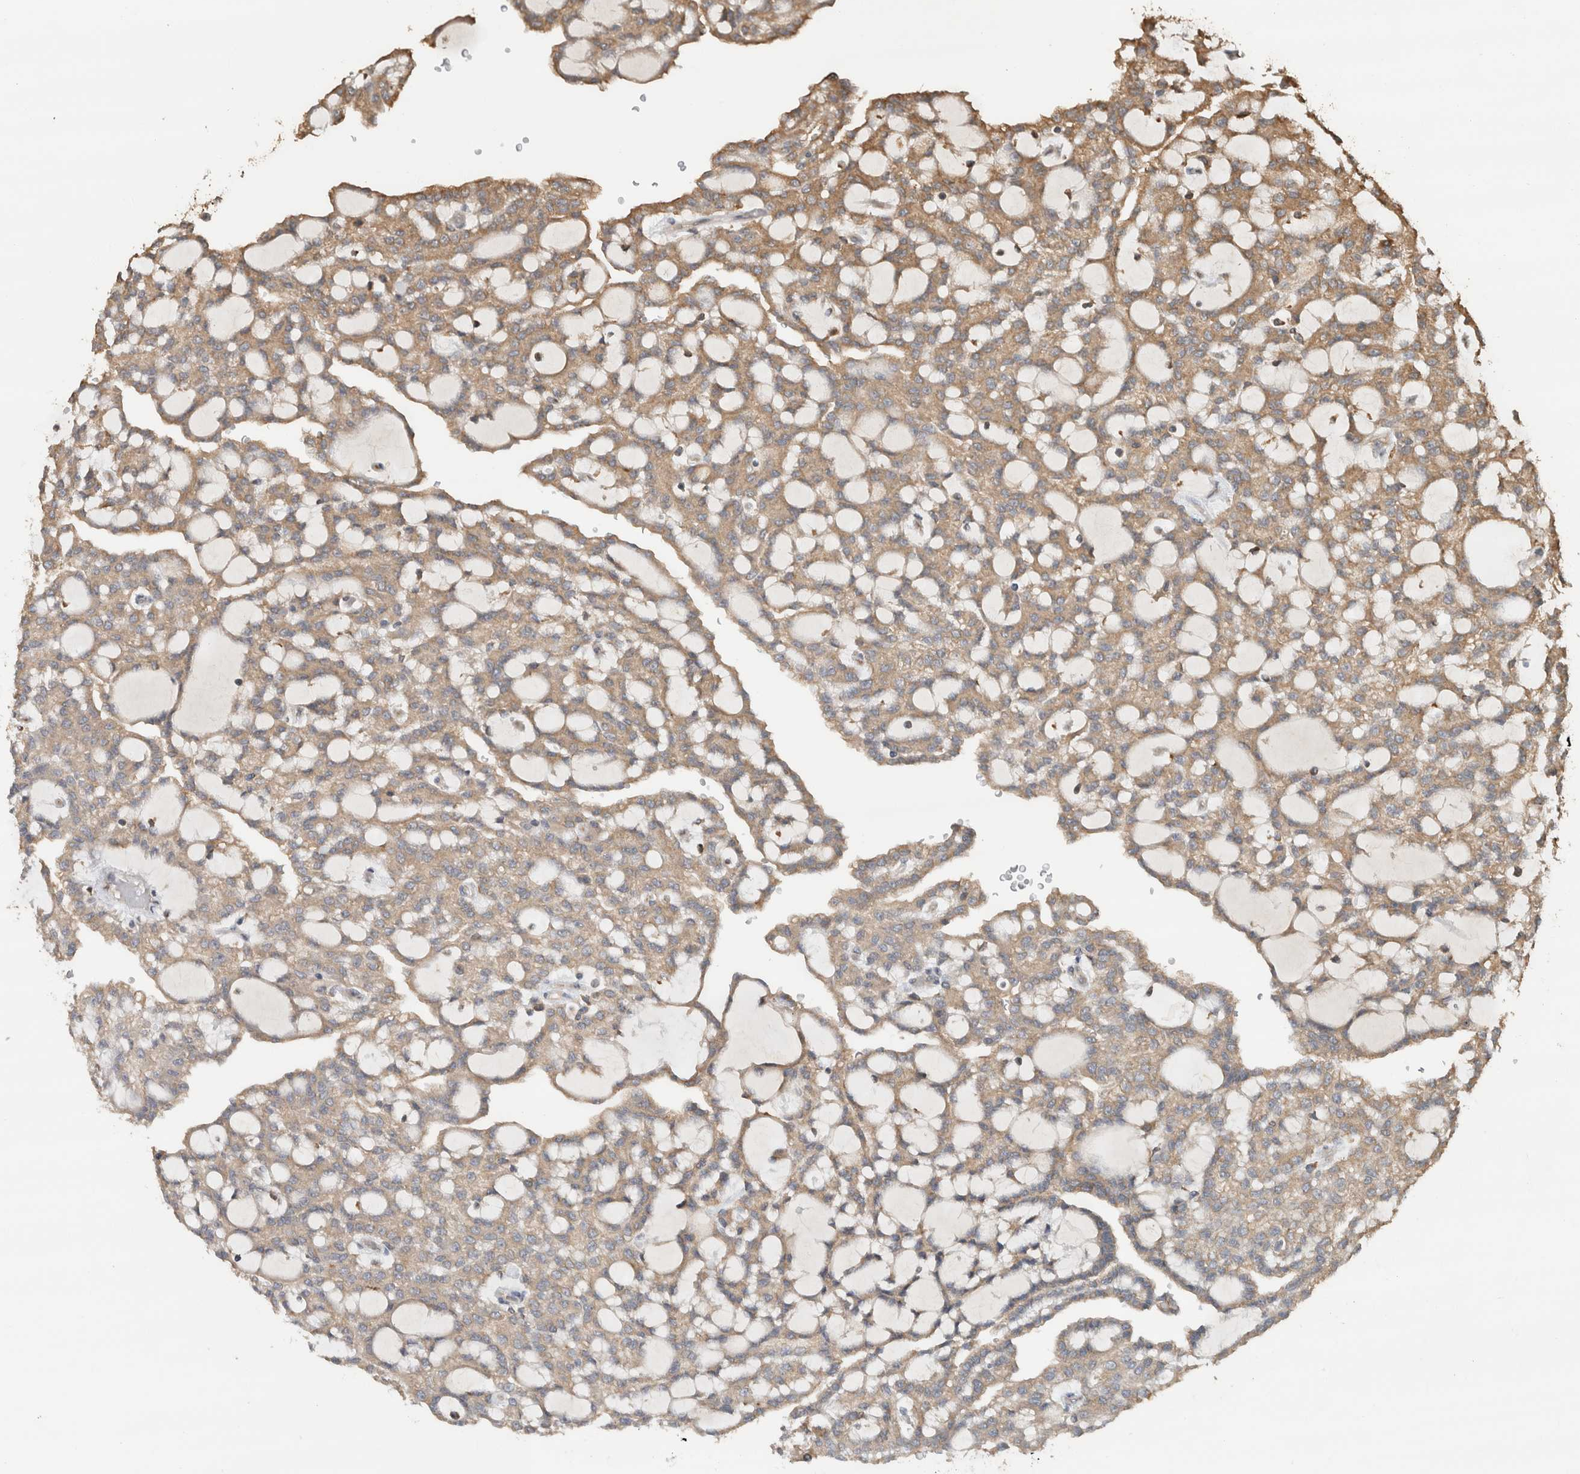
{"staining": {"intensity": "weak", "quantity": ">75%", "location": "cytoplasmic/membranous"}, "tissue": "renal cancer", "cell_type": "Tumor cells", "image_type": "cancer", "snomed": [{"axis": "morphology", "description": "Adenocarcinoma, NOS"}, {"axis": "topography", "description": "Kidney"}], "caption": "A low amount of weak cytoplasmic/membranous positivity is present in about >75% of tumor cells in adenocarcinoma (renal) tissue. The staining was performed using DAB to visualize the protein expression in brown, while the nuclei were stained in blue with hematoxylin (Magnification: 20x).", "gene": "OTUD7B", "patient": {"sex": "male", "age": 63}}